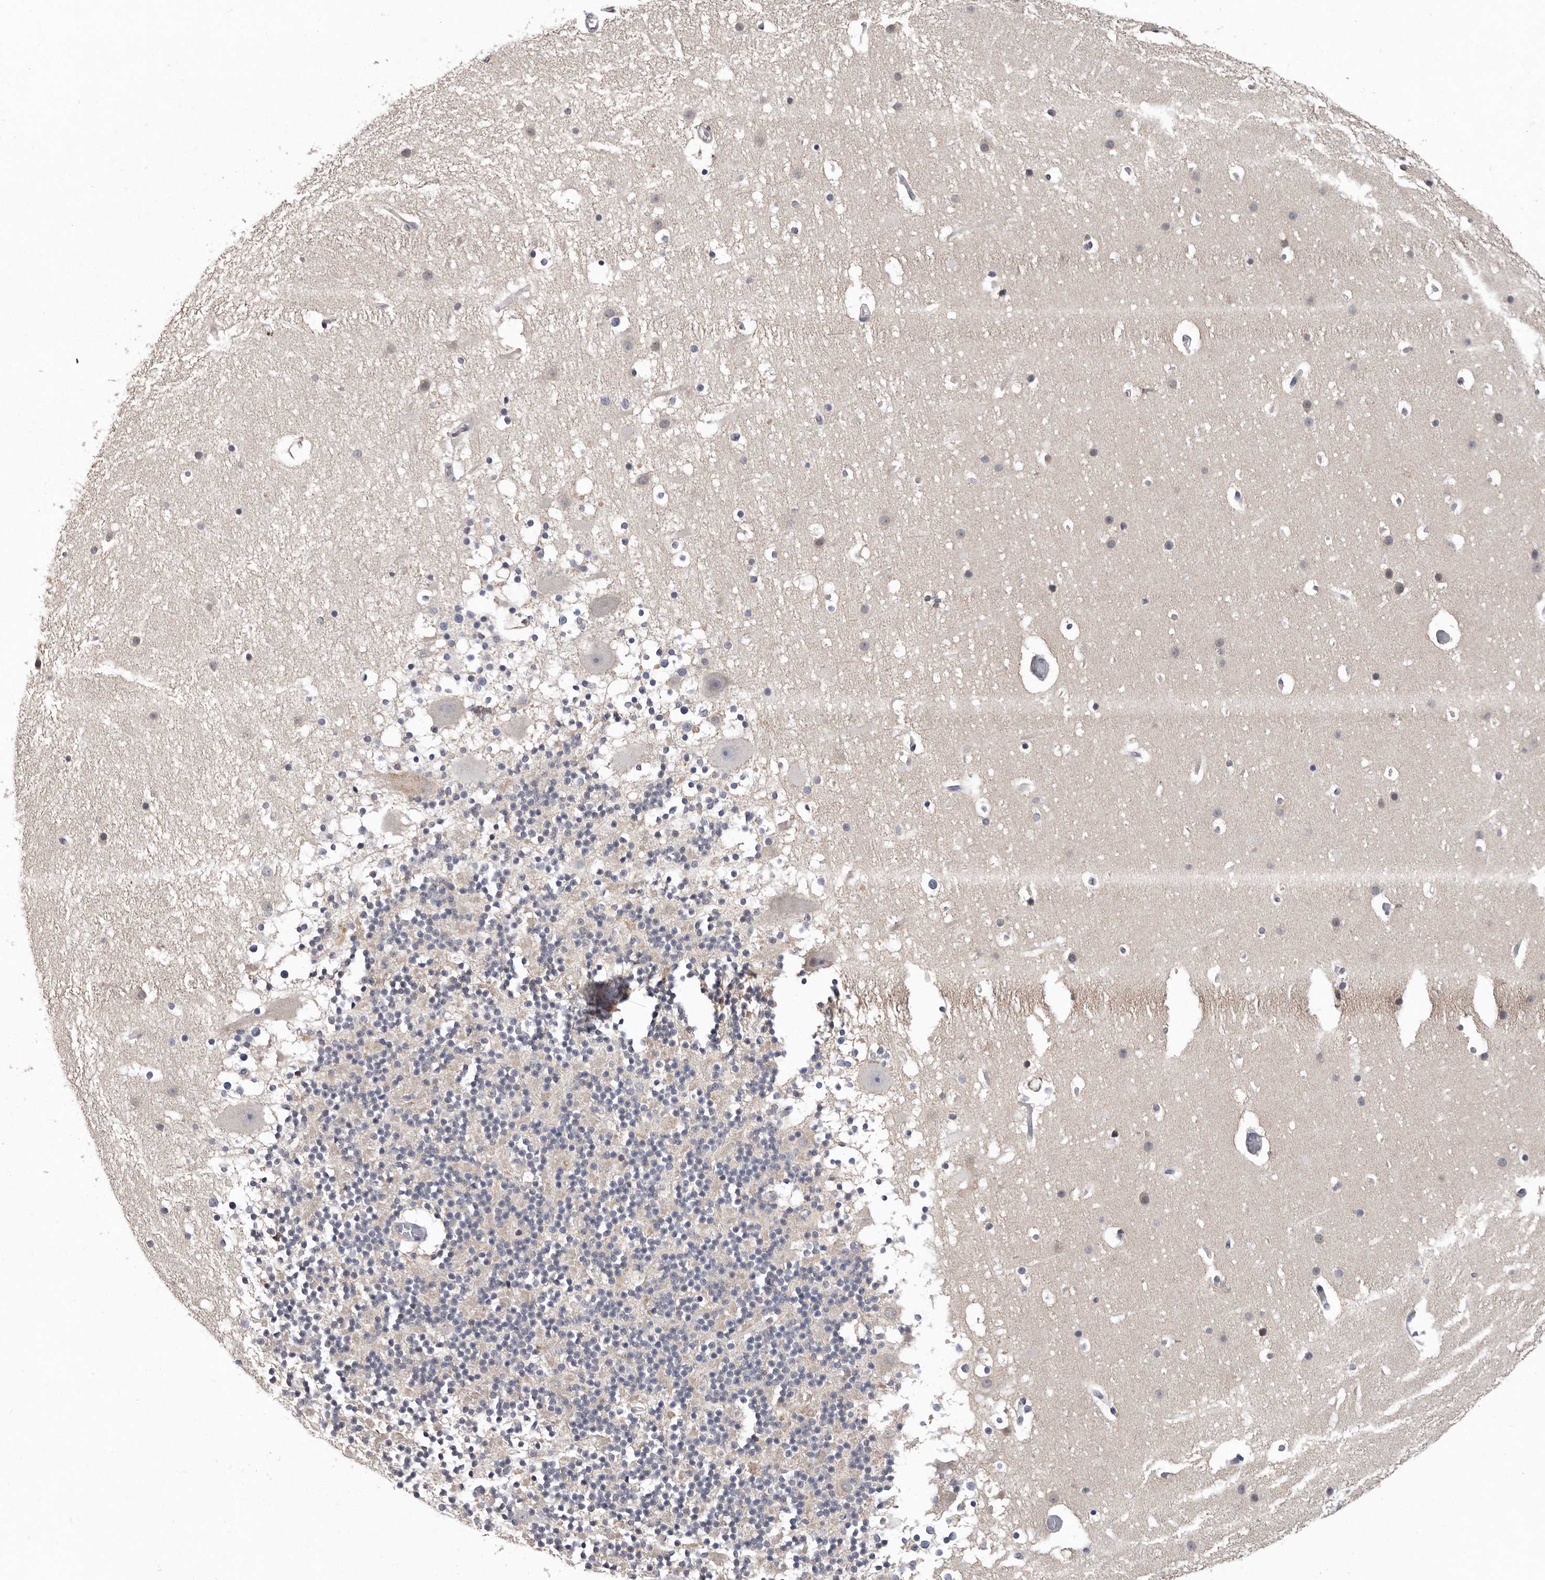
{"staining": {"intensity": "negative", "quantity": "none", "location": "none"}, "tissue": "cerebellum", "cell_type": "Cells in granular layer", "image_type": "normal", "snomed": [{"axis": "morphology", "description": "Normal tissue, NOS"}, {"axis": "topography", "description": "Cerebellum"}], "caption": "Cells in granular layer are negative for brown protein staining in benign cerebellum. (Immunohistochemistry (ihc), brightfield microscopy, high magnification).", "gene": "RALGPS2", "patient": {"sex": "male", "age": 57}}